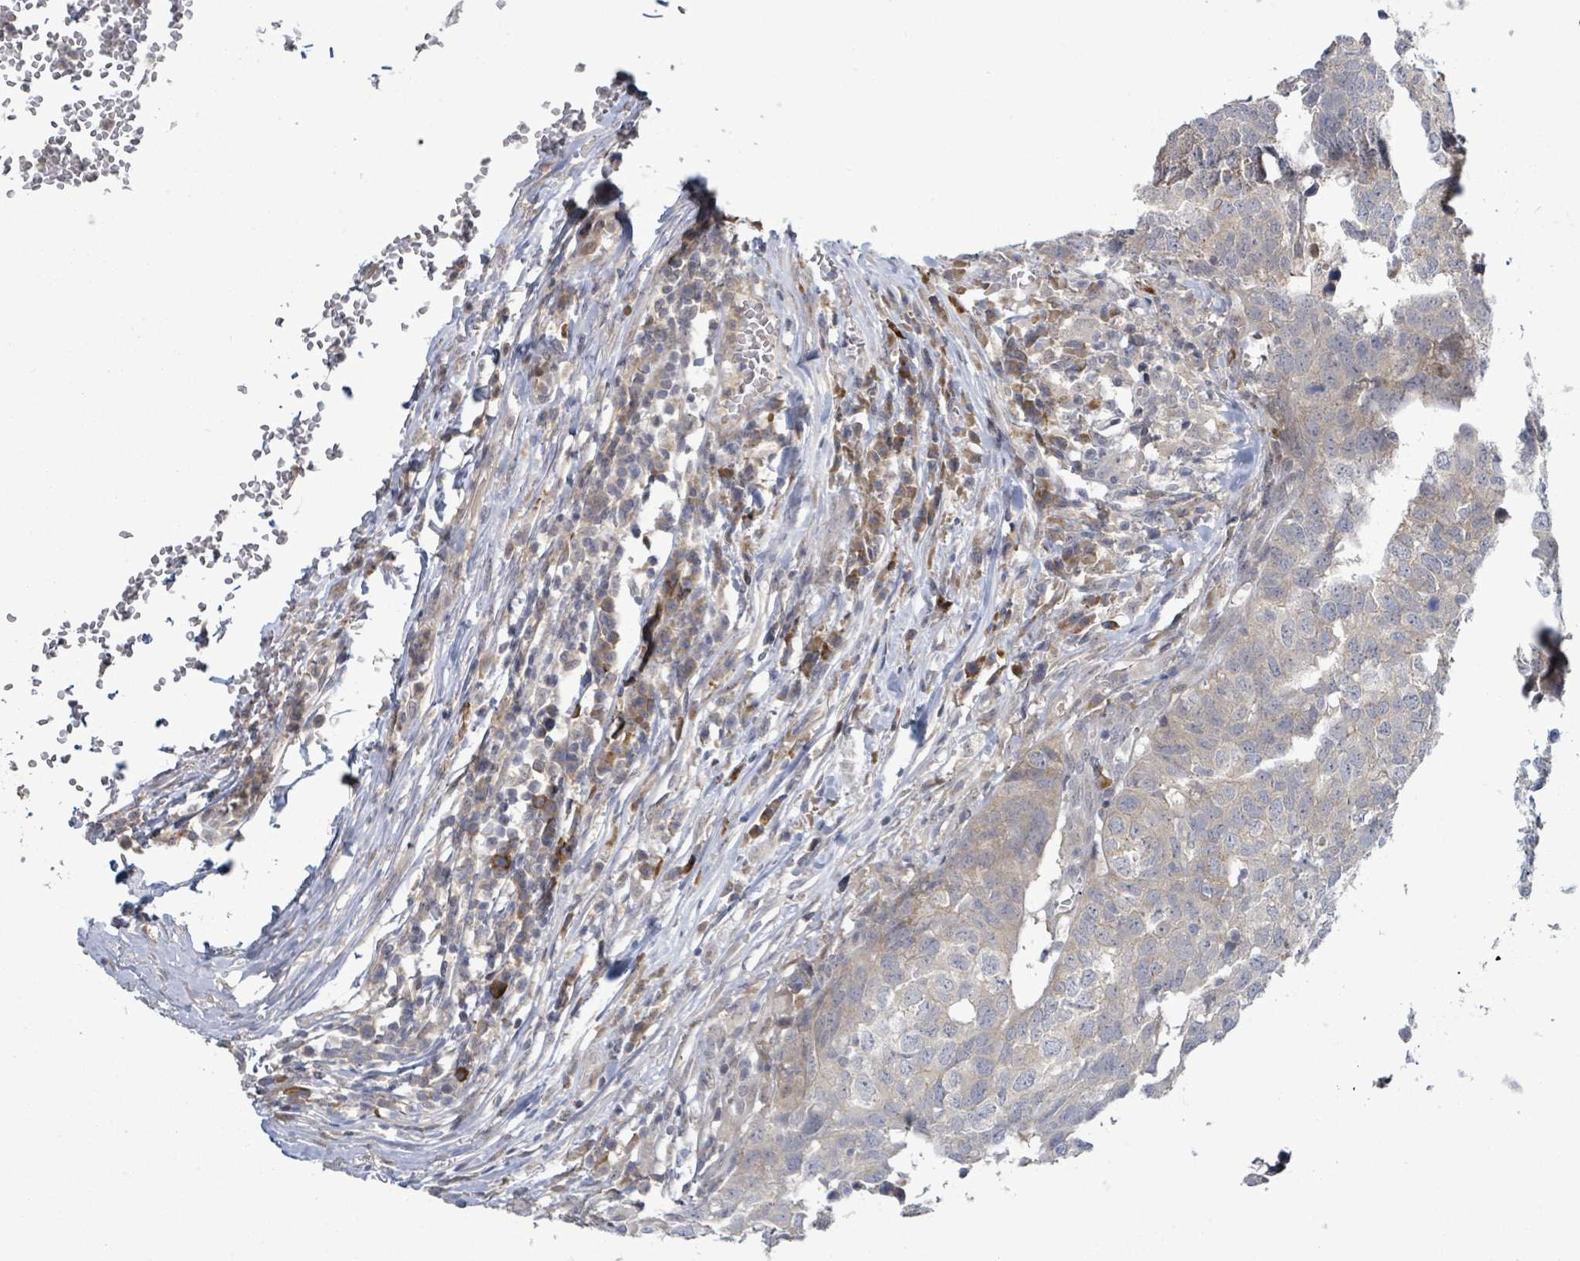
{"staining": {"intensity": "negative", "quantity": "none", "location": "none"}, "tissue": "head and neck cancer", "cell_type": "Tumor cells", "image_type": "cancer", "snomed": [{"axis": "morphology", "description": "Normal tissue, NOS"}, {"axis": "morphology", "description": "Squamous cell carcinoma, NOS"}, {"axis": "topography", "description": "Skeletal muscle"}, {"axis": "topography", "description": "Vascular tissue"}, {"axis": "topography", "description": "Peripheral nerve tissue"}, {"axis": "topography", "description": "Head-Neck"}], "caption": "IHC histopathology image of neoplastic tissue: head and neck cancer stained with DAB (3,3'-diaminobenzidine) demonstrates no significant protein positivity in tumor cells. (IHC, brightfield microscopy, high magnification).", "gene": "SLIT3", "patient": {"sex": "male", "age": 66}}